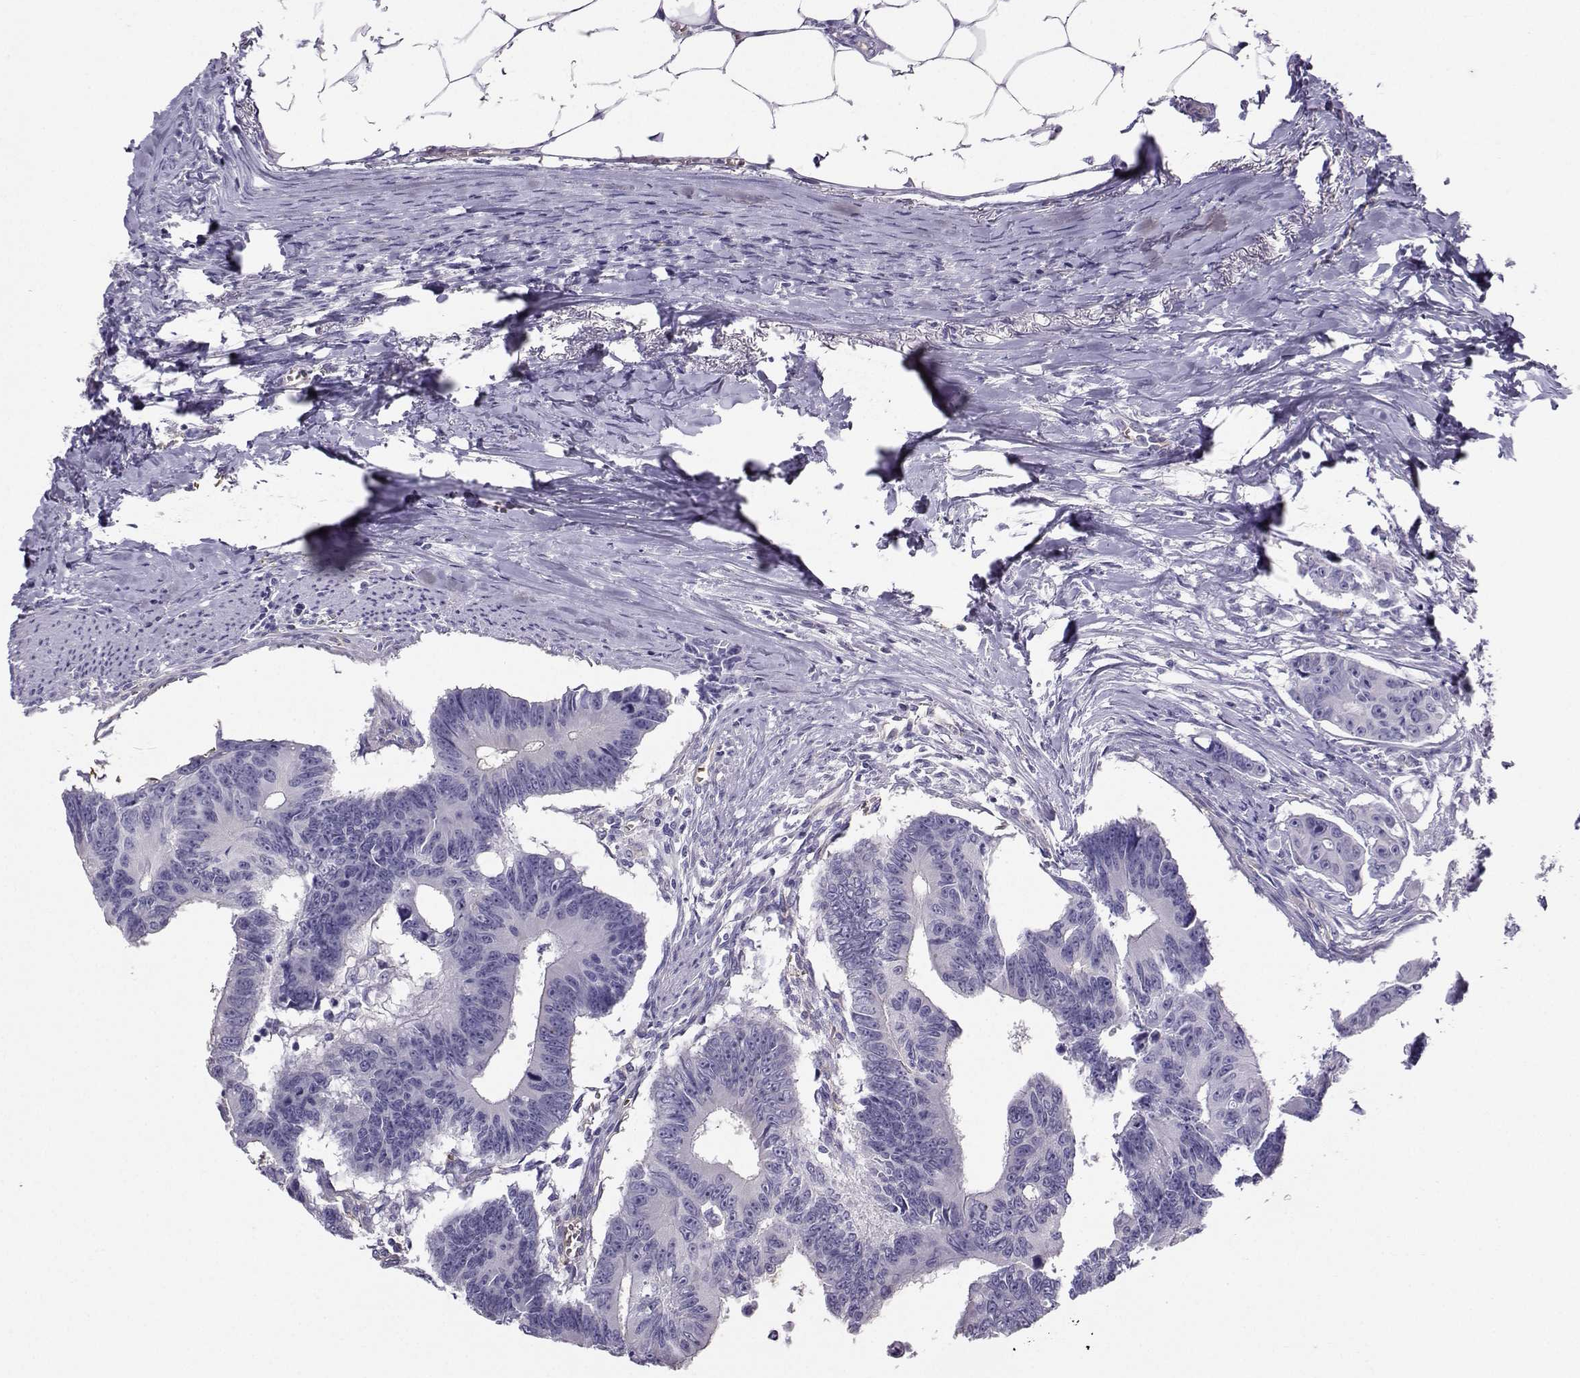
{"staining": {"intensity": "negative", "quantity": "none", "location": "none"}, "tissue": "colorectal cancer", "cell_type": "Tumor cells", "image_type": "cancer", "snomed": [{"axis": "morphology", "description": "Adenocarcinoma, NOS"}, {"axis": "topography", "description": "Colon"}], "caption": "IHC histopathology image of neoplastic tissue: human adenocarcinoma (colorectal) stained with DAB displays no significant protein positivity in tumor cells.", "gene": "CLUL1", "patient": {"sex": "male", "age": 70}}